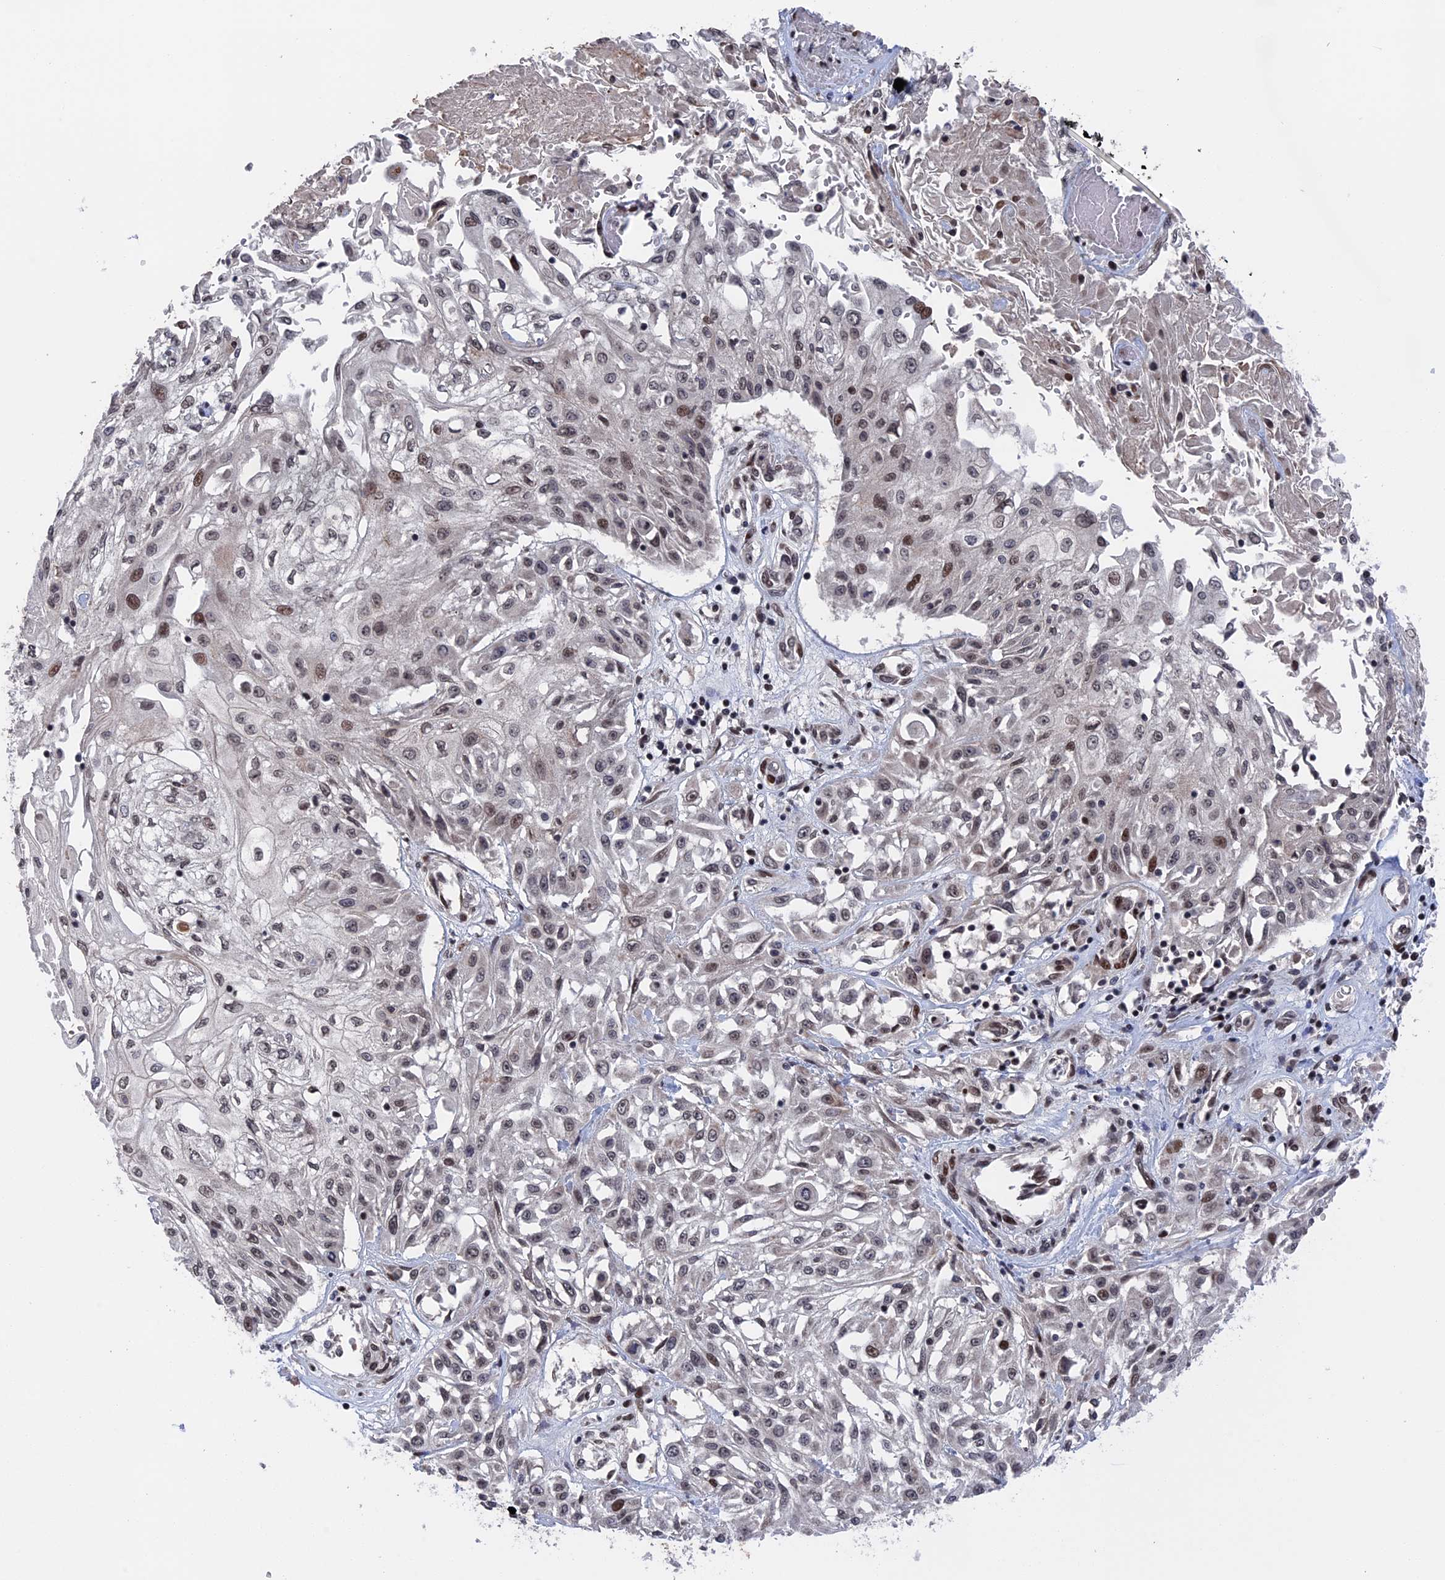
{"staining": {"intensity": "weak", "quantity": "25%-75%", "location": "nuclear"}, "tissue": "skin cancer", "cell_type": "Tumor cells", "image_type": "cancer", "snomed": [{"axis": "morphology", "description": "Squamous cell carcinoma, NOS"}, {"axis": "morphology", "description": "Squamous cell carcinoma, metastatic, NOS"}, {"axis": "topography", "description": "Skin"}, {"axis": "topography", "description": "Lymph node"}], "caption": "A histopathology image of squamous cell carcinoma (skin) stained for a protein shows weak nuclear brown staining in tumor cells.", "gene": "NR2C2AP", "patient": {"sex": "male", "age": 75}}